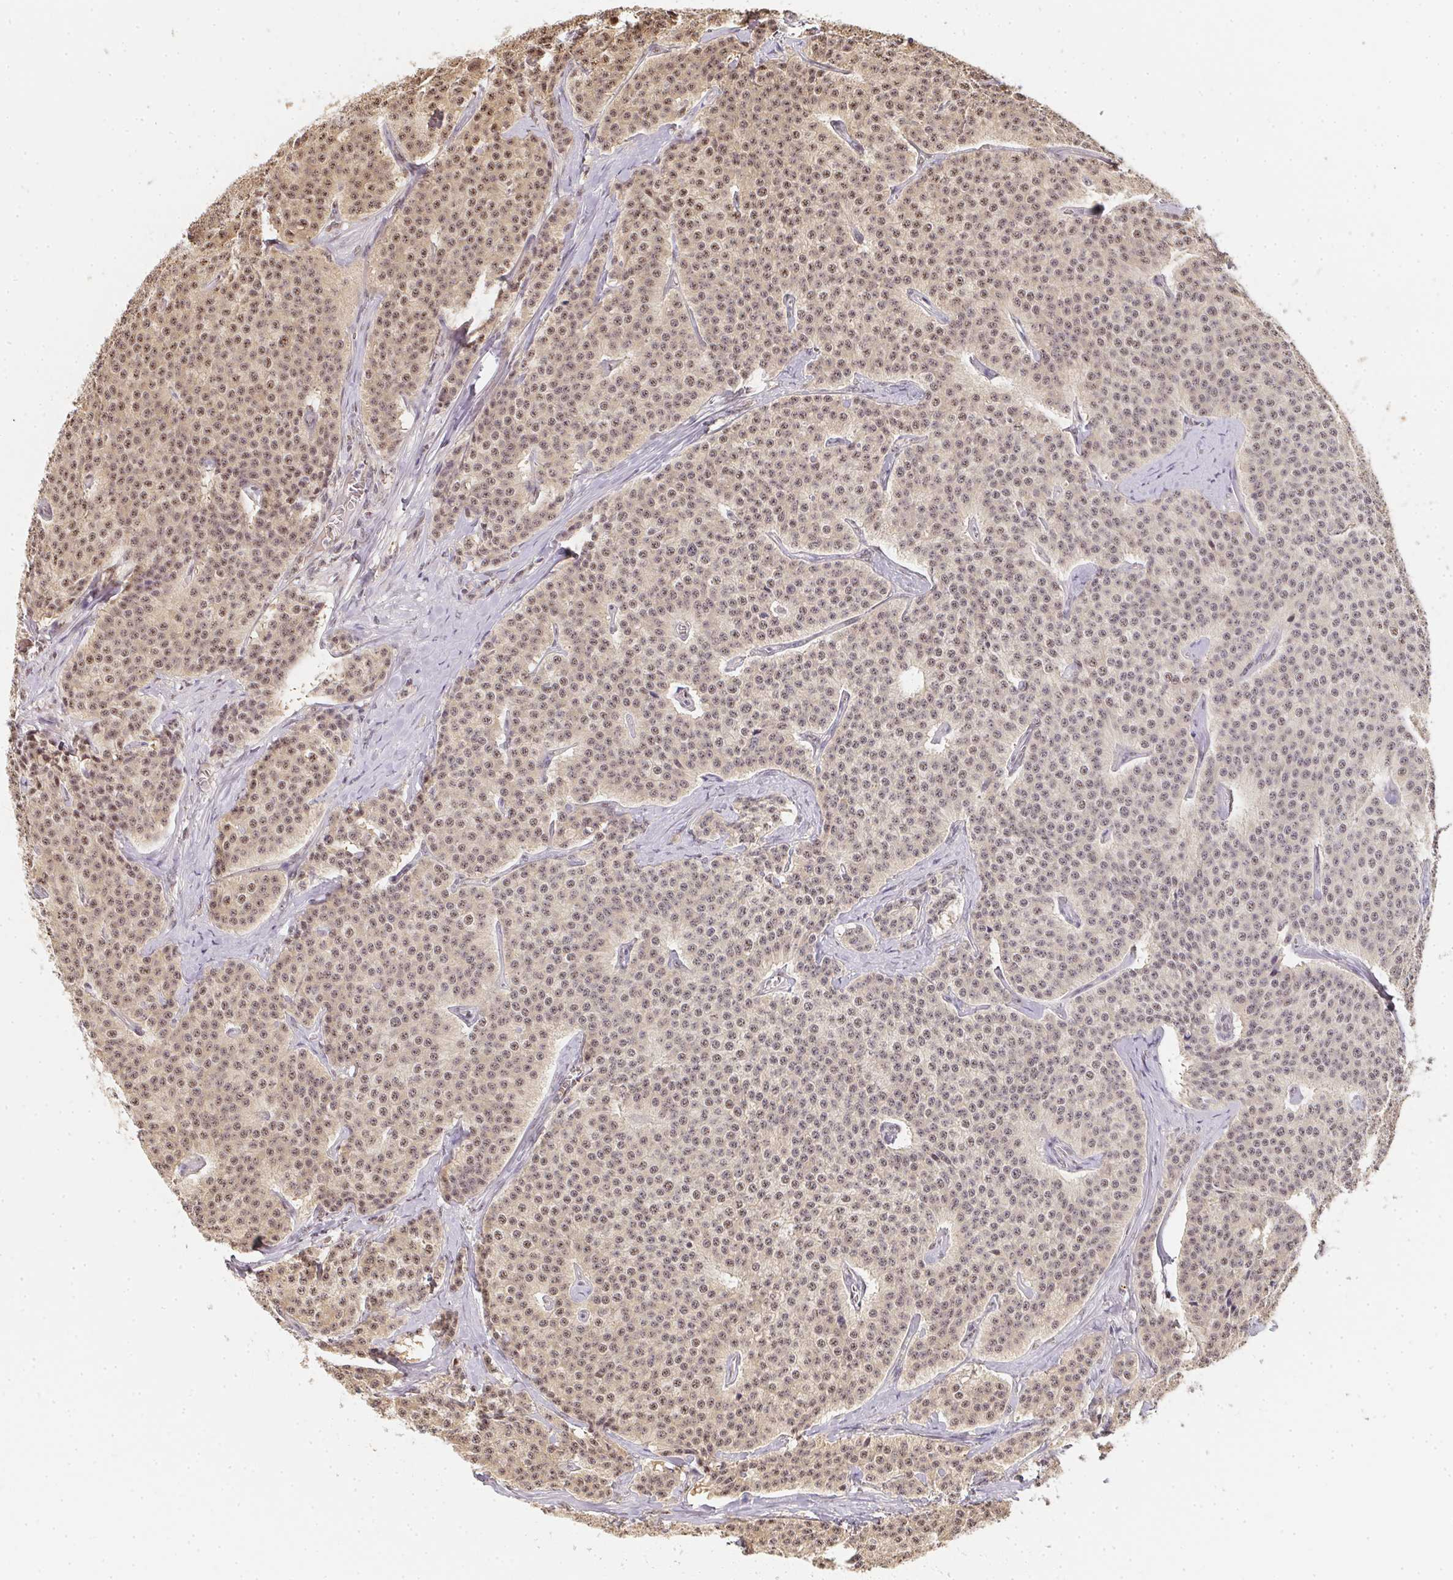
{"staining": {"intensity": "weak", "quantity": ">75%", "location": "cytoplasmic/membranous,nuclear"}, "tissue": "carcinoid", "cell_type": "Tumor cells", "image_type": "cancer", "snomed": [{"axis": "morphology", "description": "Carcinoid, malignant, NOS"}, {"axis": "topography", "description": "Small intestine"}], "caption": "Immunohistochemical staining of carcinoid (malignant) demonstrates low levels of weak cytoplasmic/membranous and nuclear protein staining in about >75% of tumor cells. (DAB (3,3'-diaminobenzidine) = brown stain, brightfield microscopy at high magnification).", "gene": "SLC35B3", "patient": {"sex": "female", "age": 64}}